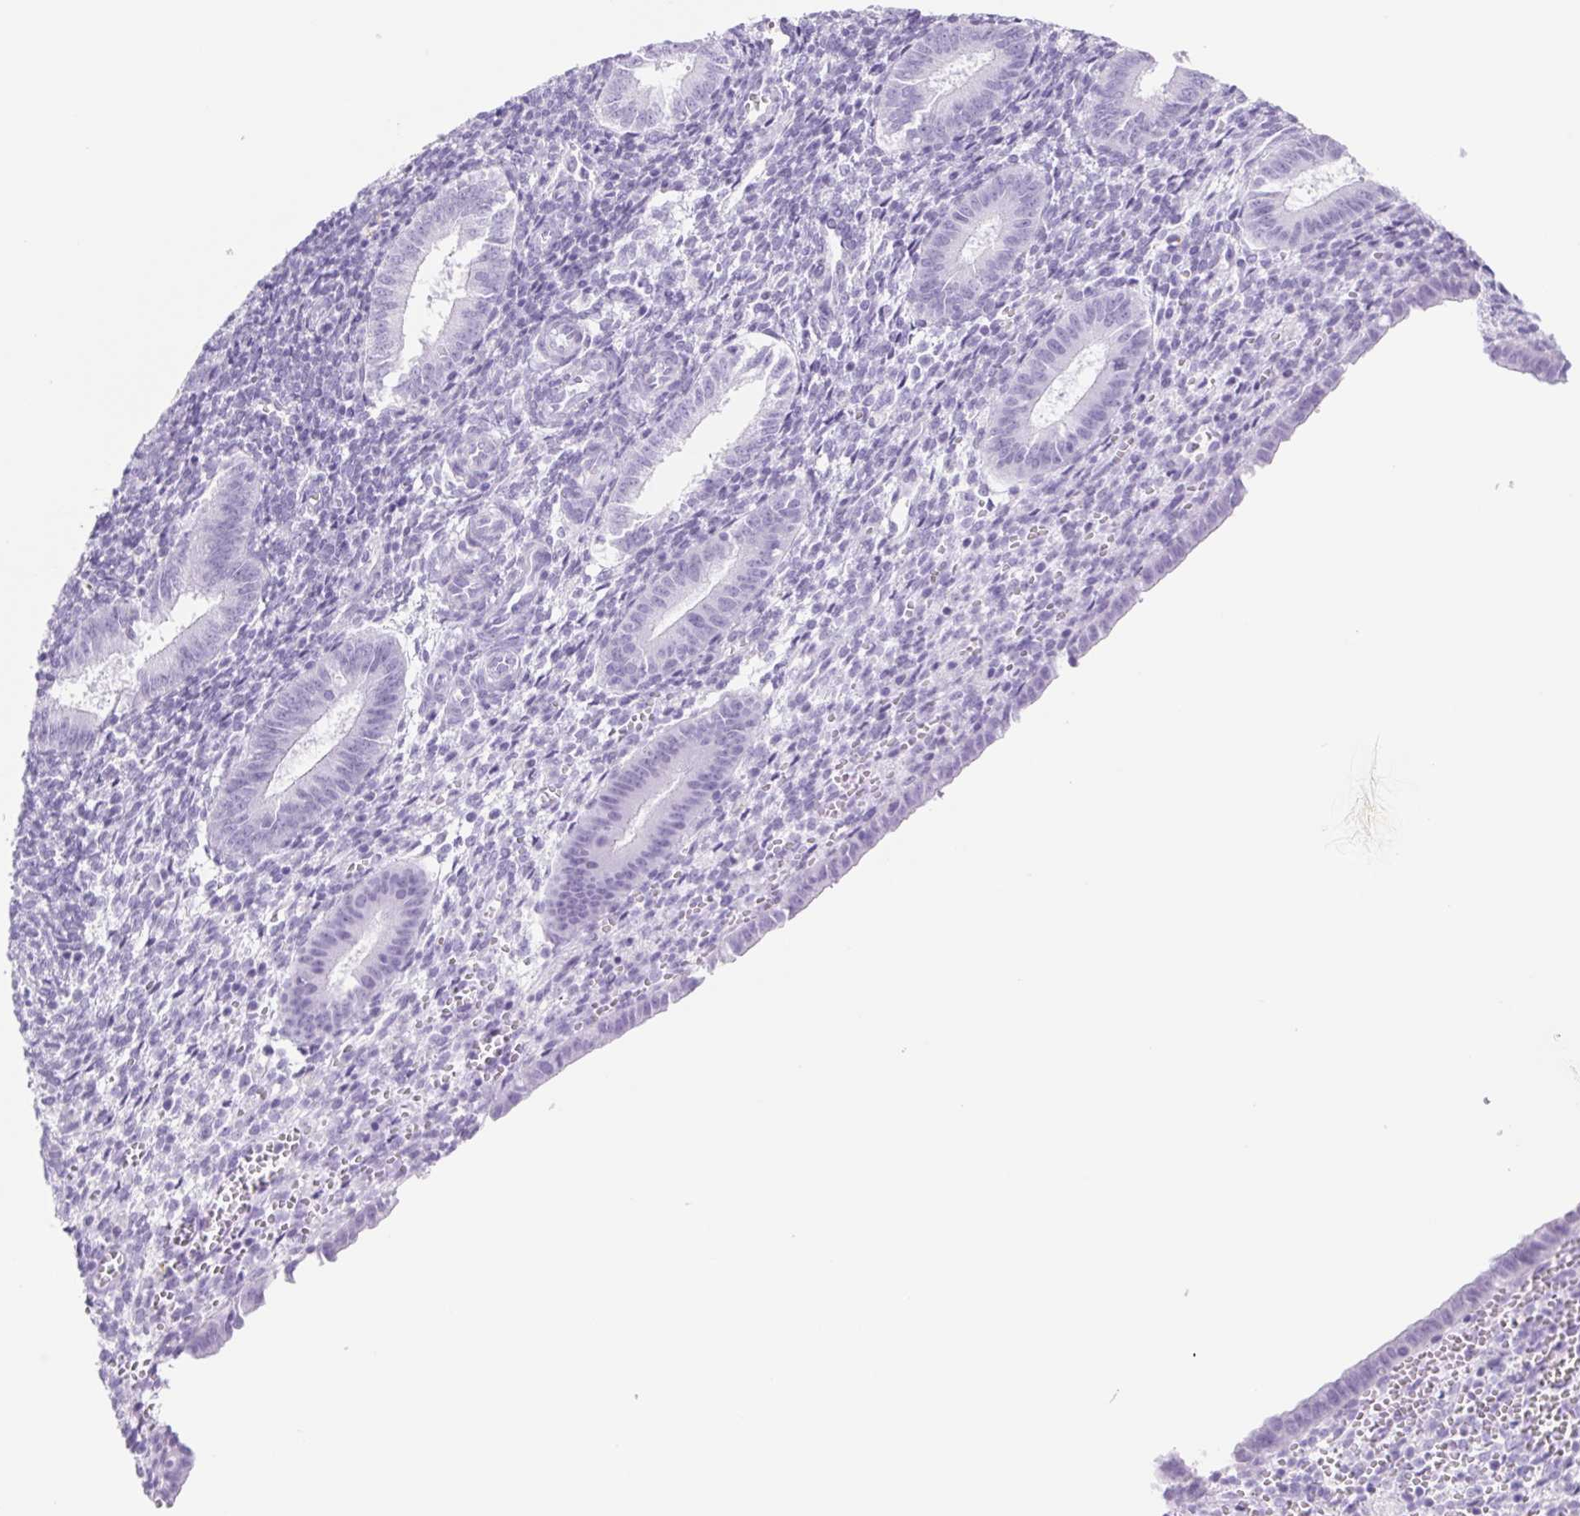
{"staining": {"intensity": "negative", "quantity": "none", "location": "none"}, "tissue": "endometrium", "cell_type": "Cells in endometrial stroma", "image_type": "normal", "snomed": [{"axis": "morphology", "description": "Normal tissue, NOS"}, {"axis": "topography", "description": "Endometrium"}], "caption": "DAB (3,3'-diaminobenzidine) immunohistochemical staining of benign endometrium shows no significant positivity in cells in endometrial stroma.", "gene": "CYP21A2", "patient": {"sex": "female", "age": 25}}